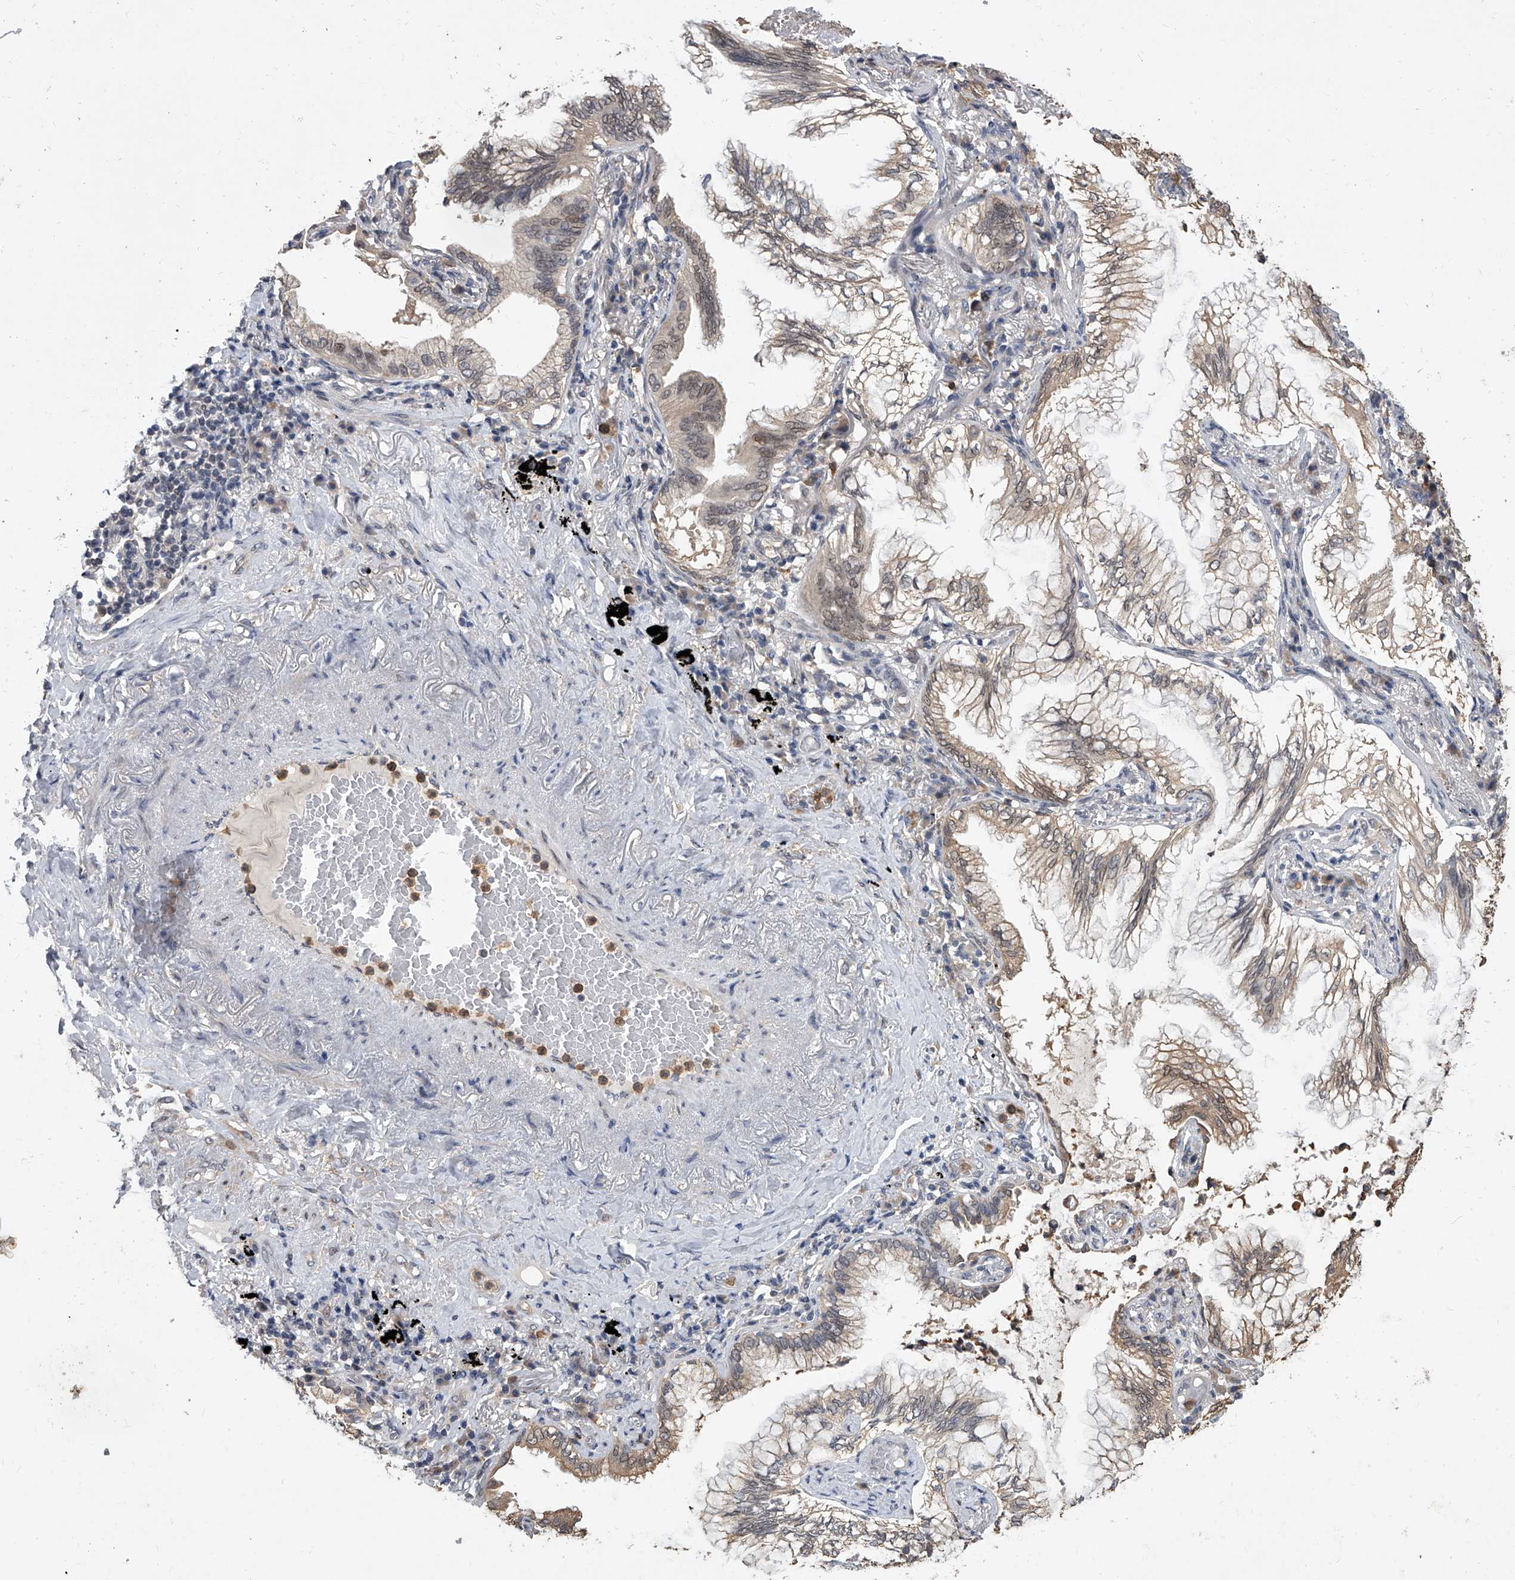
{"staining": {"intensity": "weak", "quantity": "25%-75%", "location": "cytoplasmic/membranous,nuclear"}, "tissue": "lung cancer", "cell_type": "Tumor cells", "image_type": "cancer", "snomed": [{"axis": "morphology", "description": "Adenocarcinoma, NOS"}, {"axis": "topography", "description": "Lung"}], "caption": "Immunohistochemical staining of human lung cancer displays low levels of weak cytoplasmic/membranous and nuclear staining in approximately 25%-75% of tumor cells. (DAB IHC with brightfield microscopy, high magnification).", "gene": "BHLHE23", "patient": {"sex": "female", "age": 70}}